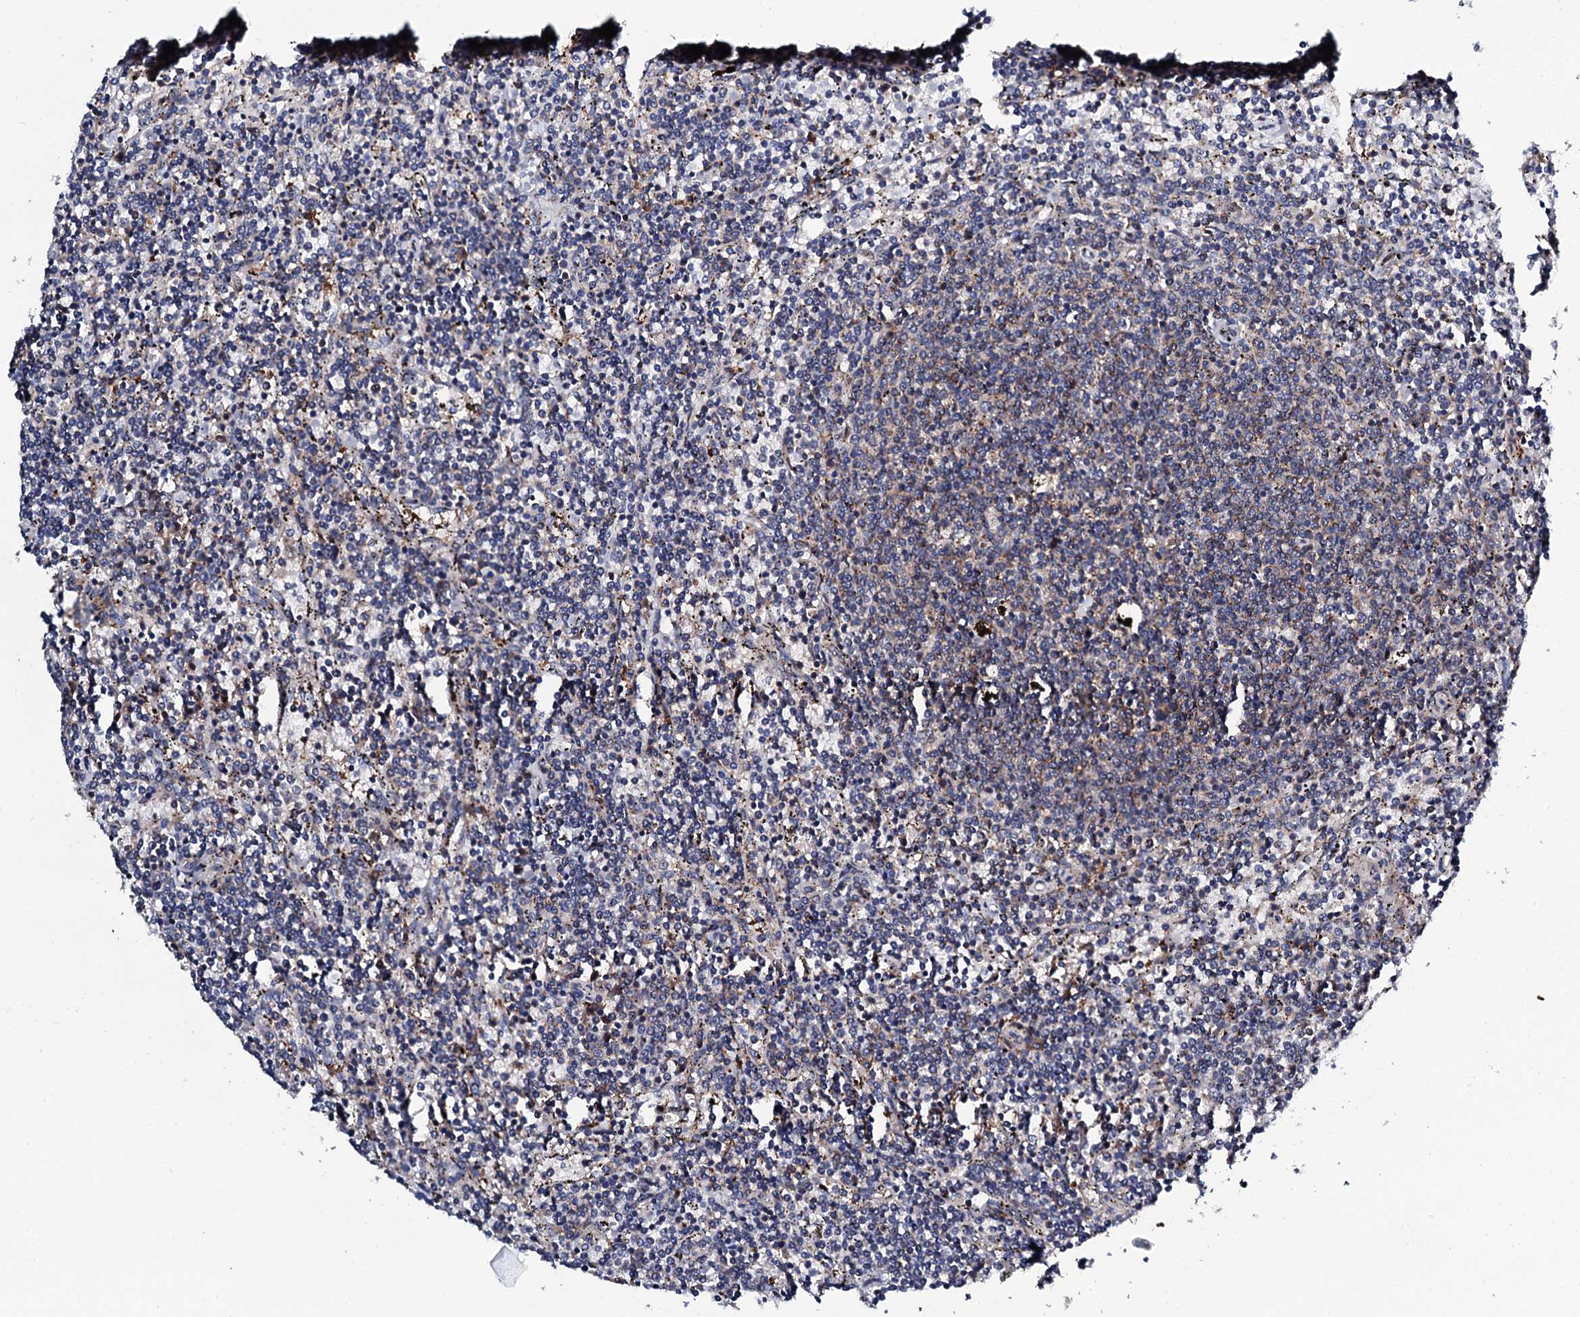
{"staining": {"intensity": "negative", "quantity": "none", "location": "none"}, "tissue": "lymphoma", "cell_type": "Tumor cells", "image_type": "cancer", "snomed": [{"axis": "morphology", "description": "Malignant lymphoma, non-Hodgkin's type, Low grade"}, {"axis": "topography", "description": "Spleen"}], "caption": "The immunohistochemistry (IHC) image has no significant positivity in tumor cells of lymphoma tissue.", "gene": "COG4", "patient": {"sex": "female", "age": 50}}